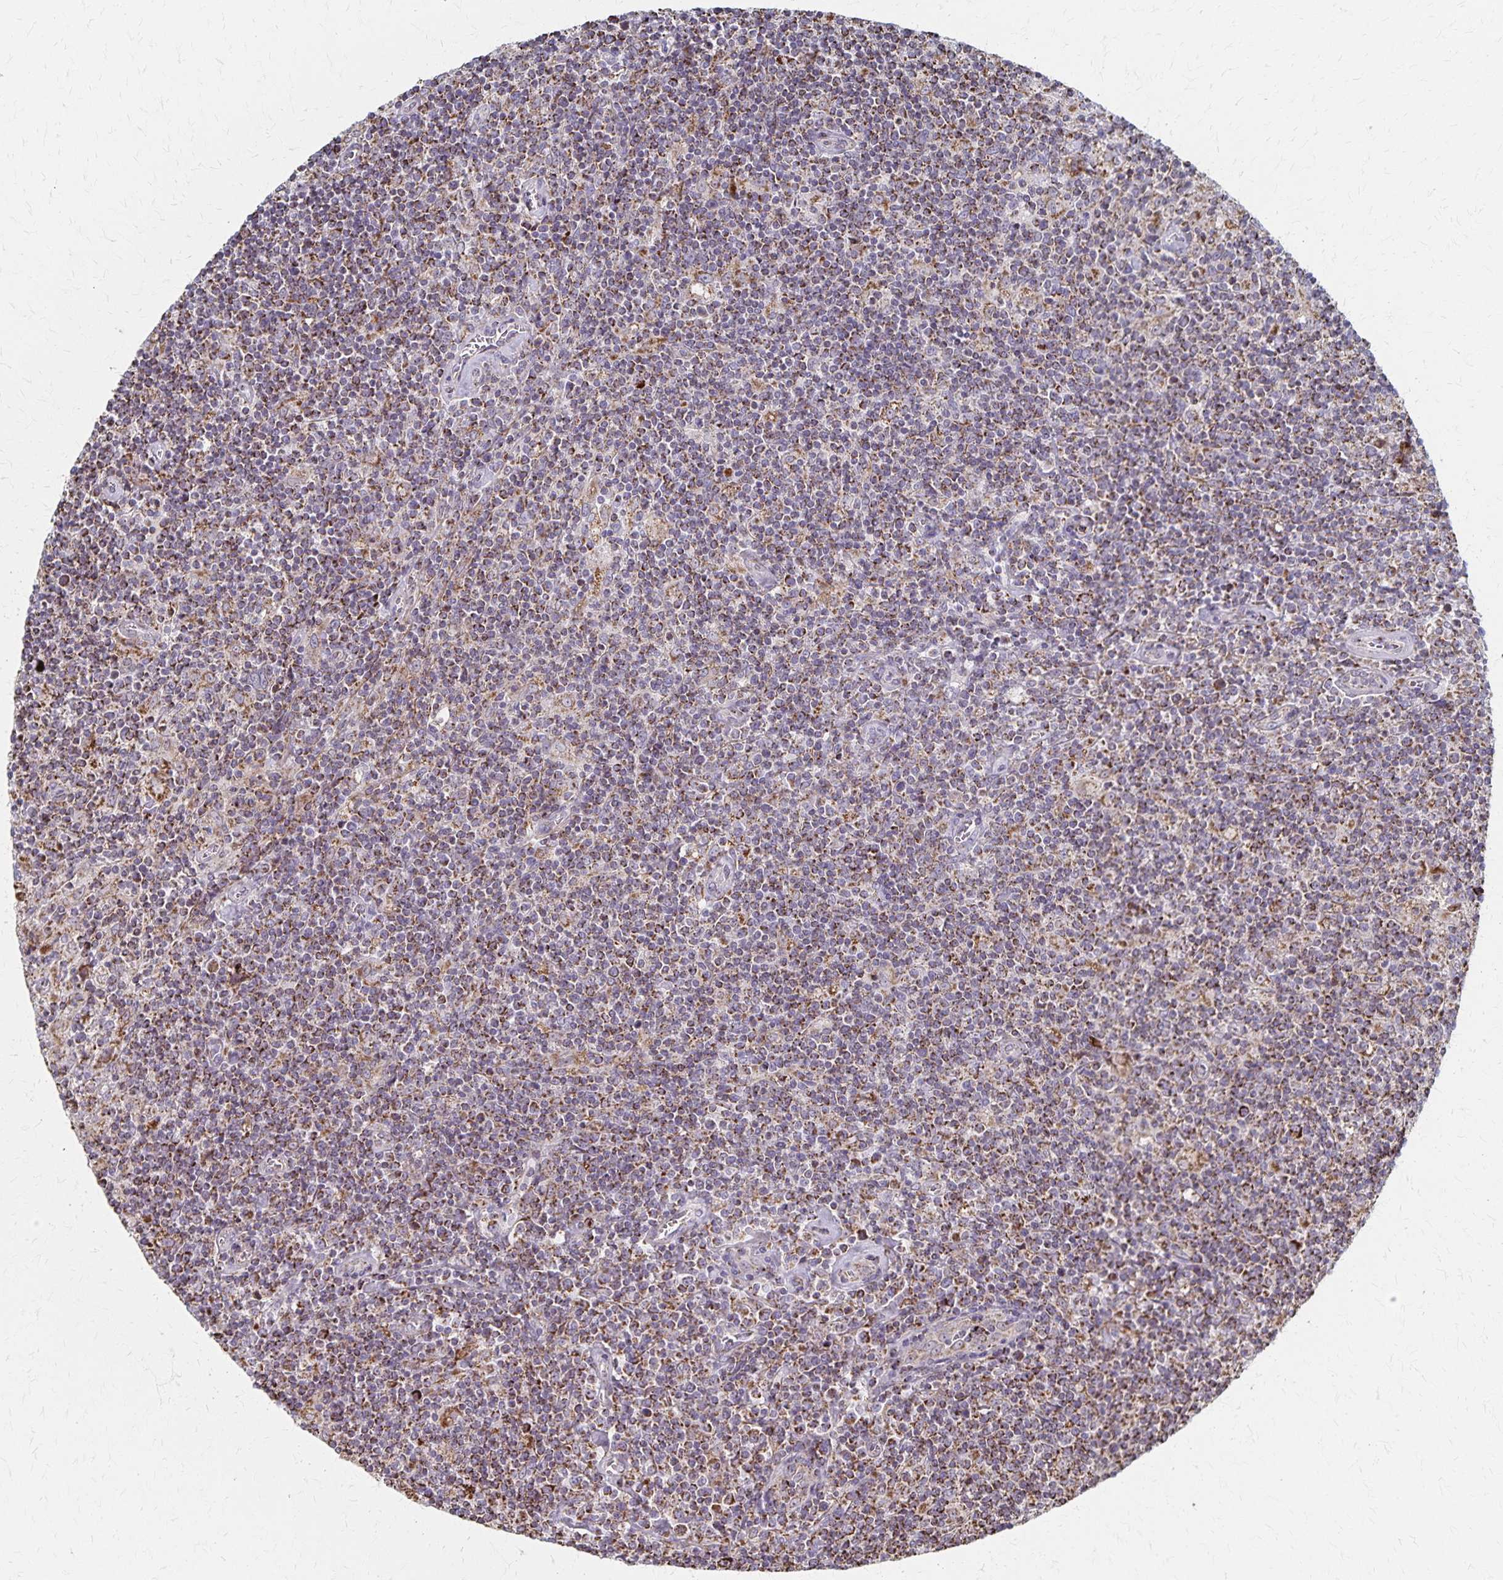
{"staining": {"intensity": "strong", "quantity": ">75%", "location": "cytoplasmic/membranous"}, "tissue": "lymphoma", "cell_type": "Tumor cells", "image_type": "cancer", "snomed": [{"axis": "morphology", "description": "Hodgkin's disease, NOS"}, {"axis": "topography", "description": "Lymph node"}], "caption": "Immunohistochemistry of Hodgkin's disease displays high levels of strong cytoplasmic/membranous positivity in approximately >75% of tumor cells. The protein of interest is shown in brown color, while the nuclei are stained blue.", "gene": "DYRK4", "patient": {"sex": "male", "age": 40}}